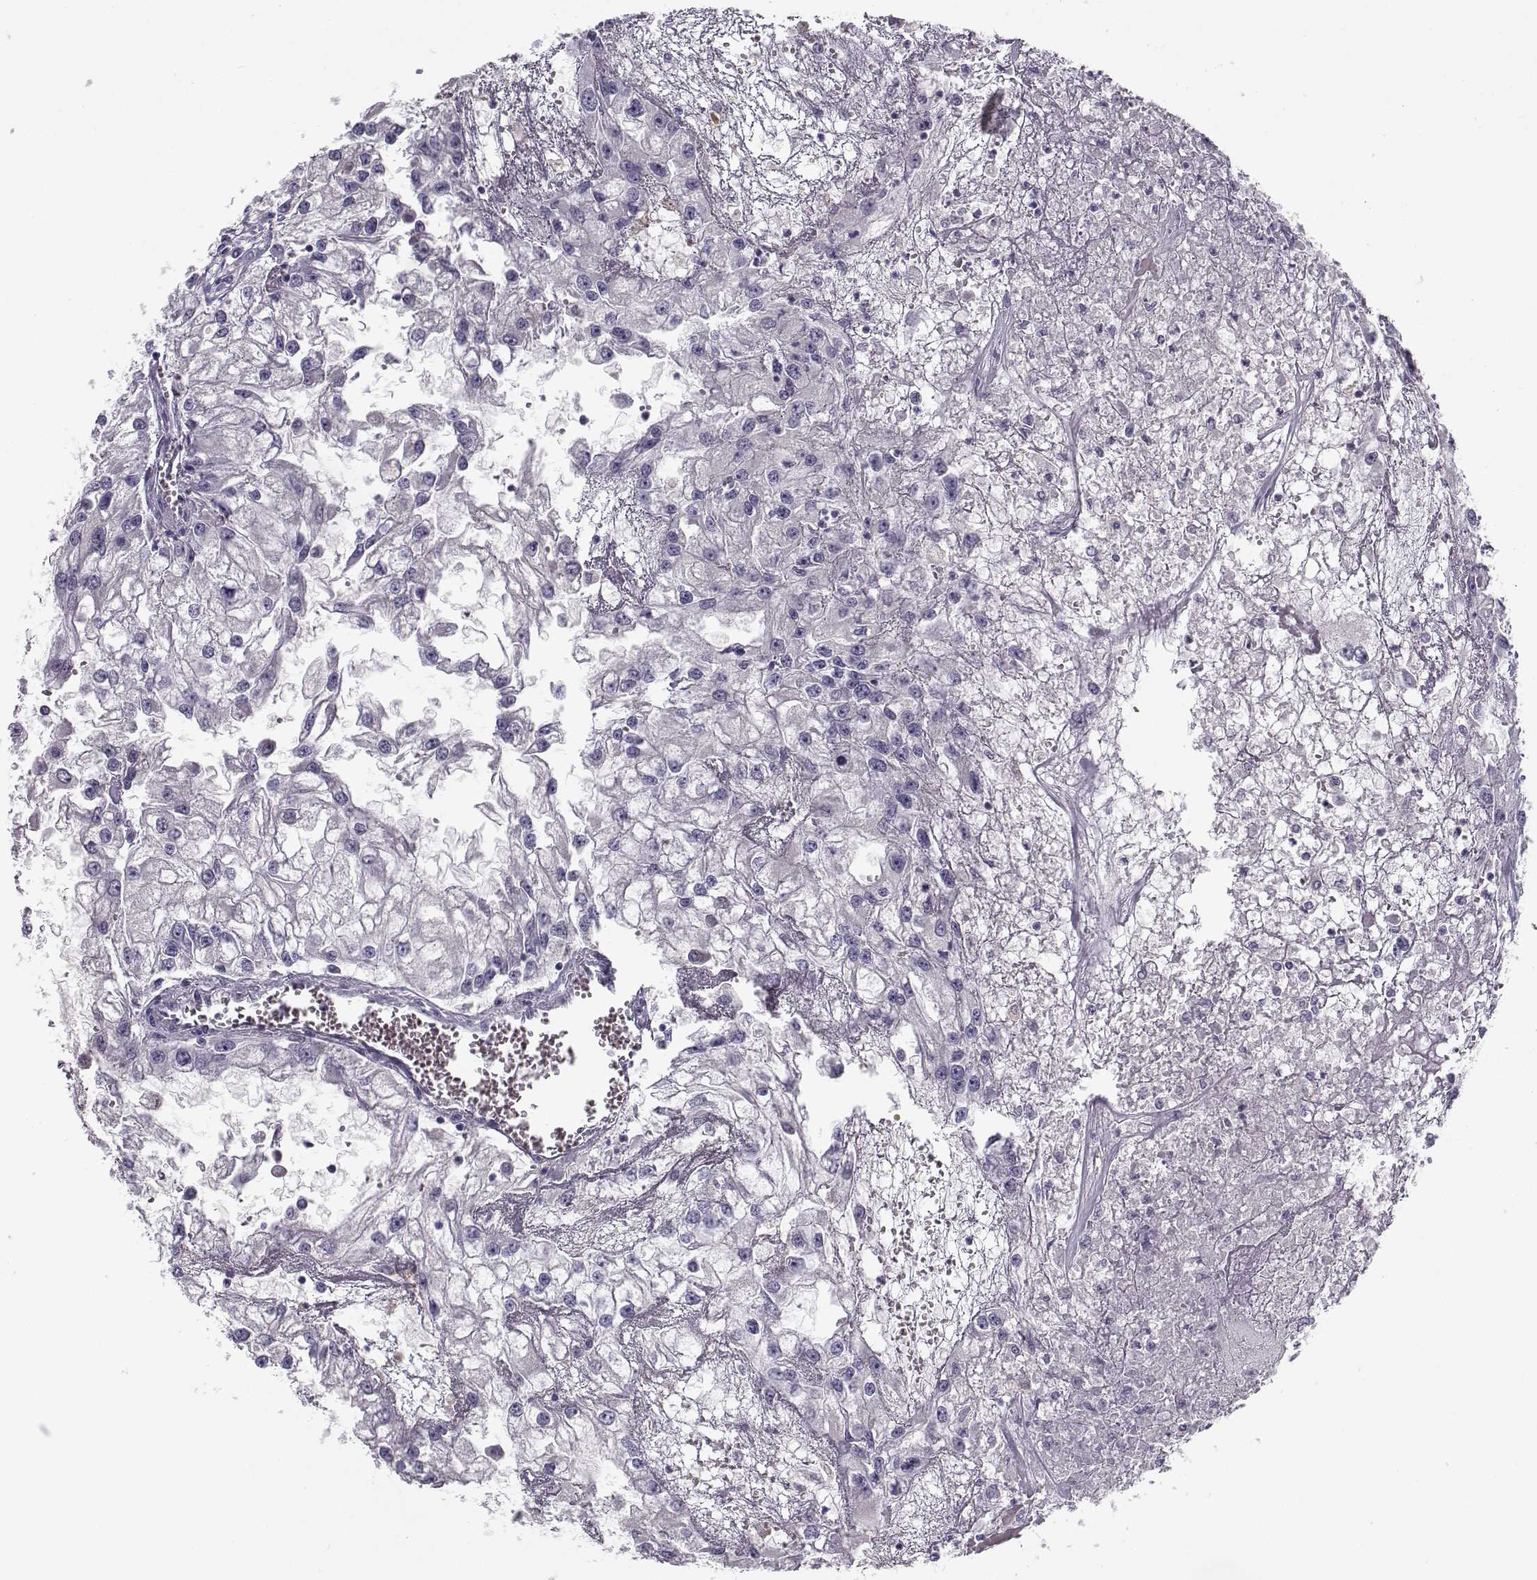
{"staining": {"intensity": "negative", "quantity": "none", "location": "none"}, "tissue": "renal cancer", "cell_type": "Tumor cells", "image_type": "cancer", "snomed": [{"axis": "morphology", "description": "Adenocarcinoma, NOS"}, {"axis": "topography", "description": "Kidney"}], "caption": "Renal adenocarcinoma was stained to show a protein in brown. There is no significant positivity in tumor cells. (DAB immunohistochemistry, high magnification).", "gene": "CFAP77", "patient": {"sex": "male", "age": 59}}